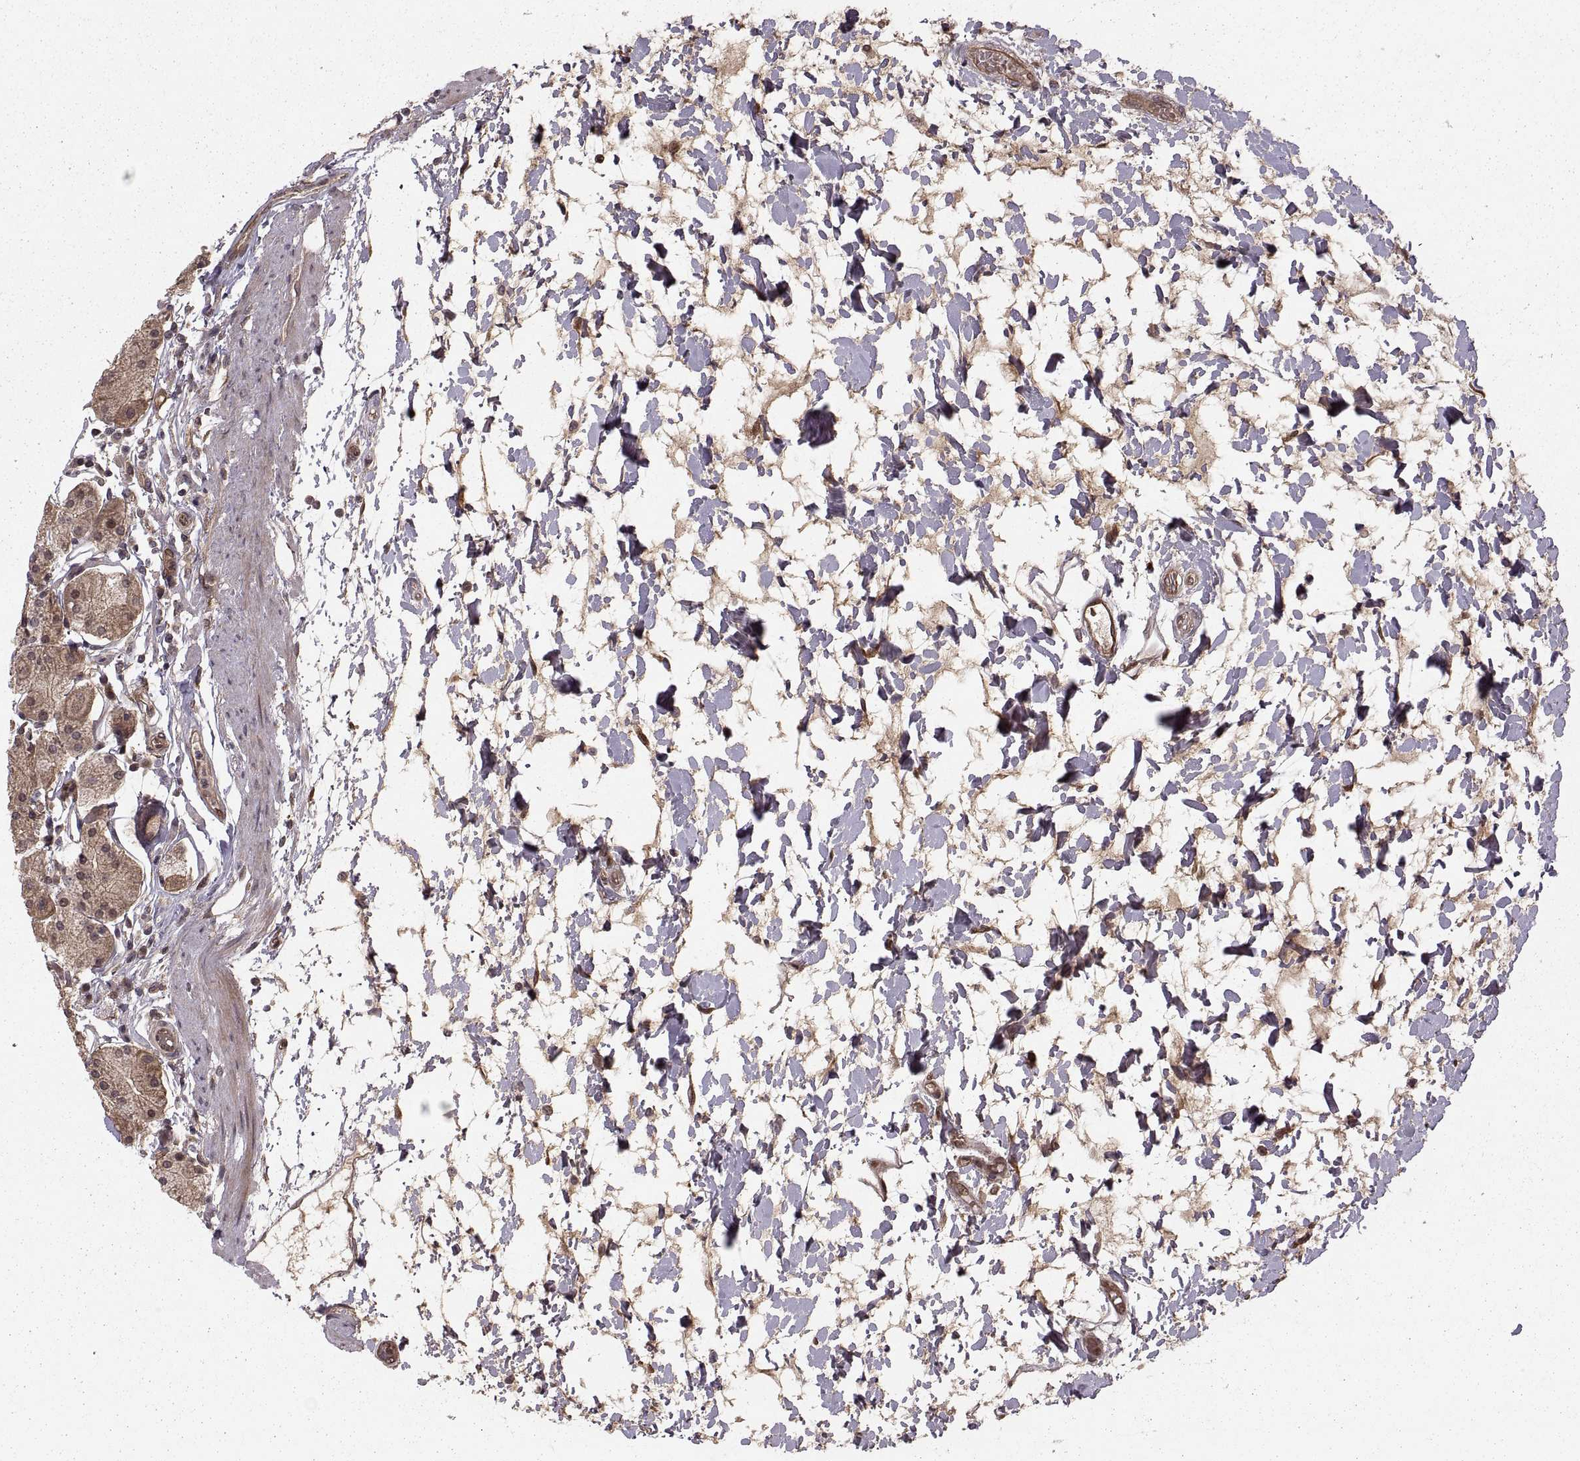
{"staining": {"intensity": "moderate", "quantity": ">75%", "location": "cytoplasmic/membranous"}, "tissue": "stomach", "cell_type": "Glandular cells", "image_type": "normal", "snomed": [{"axis": "morphology", "description": "Normal tissue, NOS"}, {"axis": "topography", "description": "Stomach"}], "caption": "Immunohistochemical staining of normal human stomach exhibits moderate cytoplasmic/membranous protein staining in approximately >75% of glandular cells. (IHC, brightfield microscopy, high magnification).", "gene": "DEDD", "patient": {"sex": "male", "age": 54}}